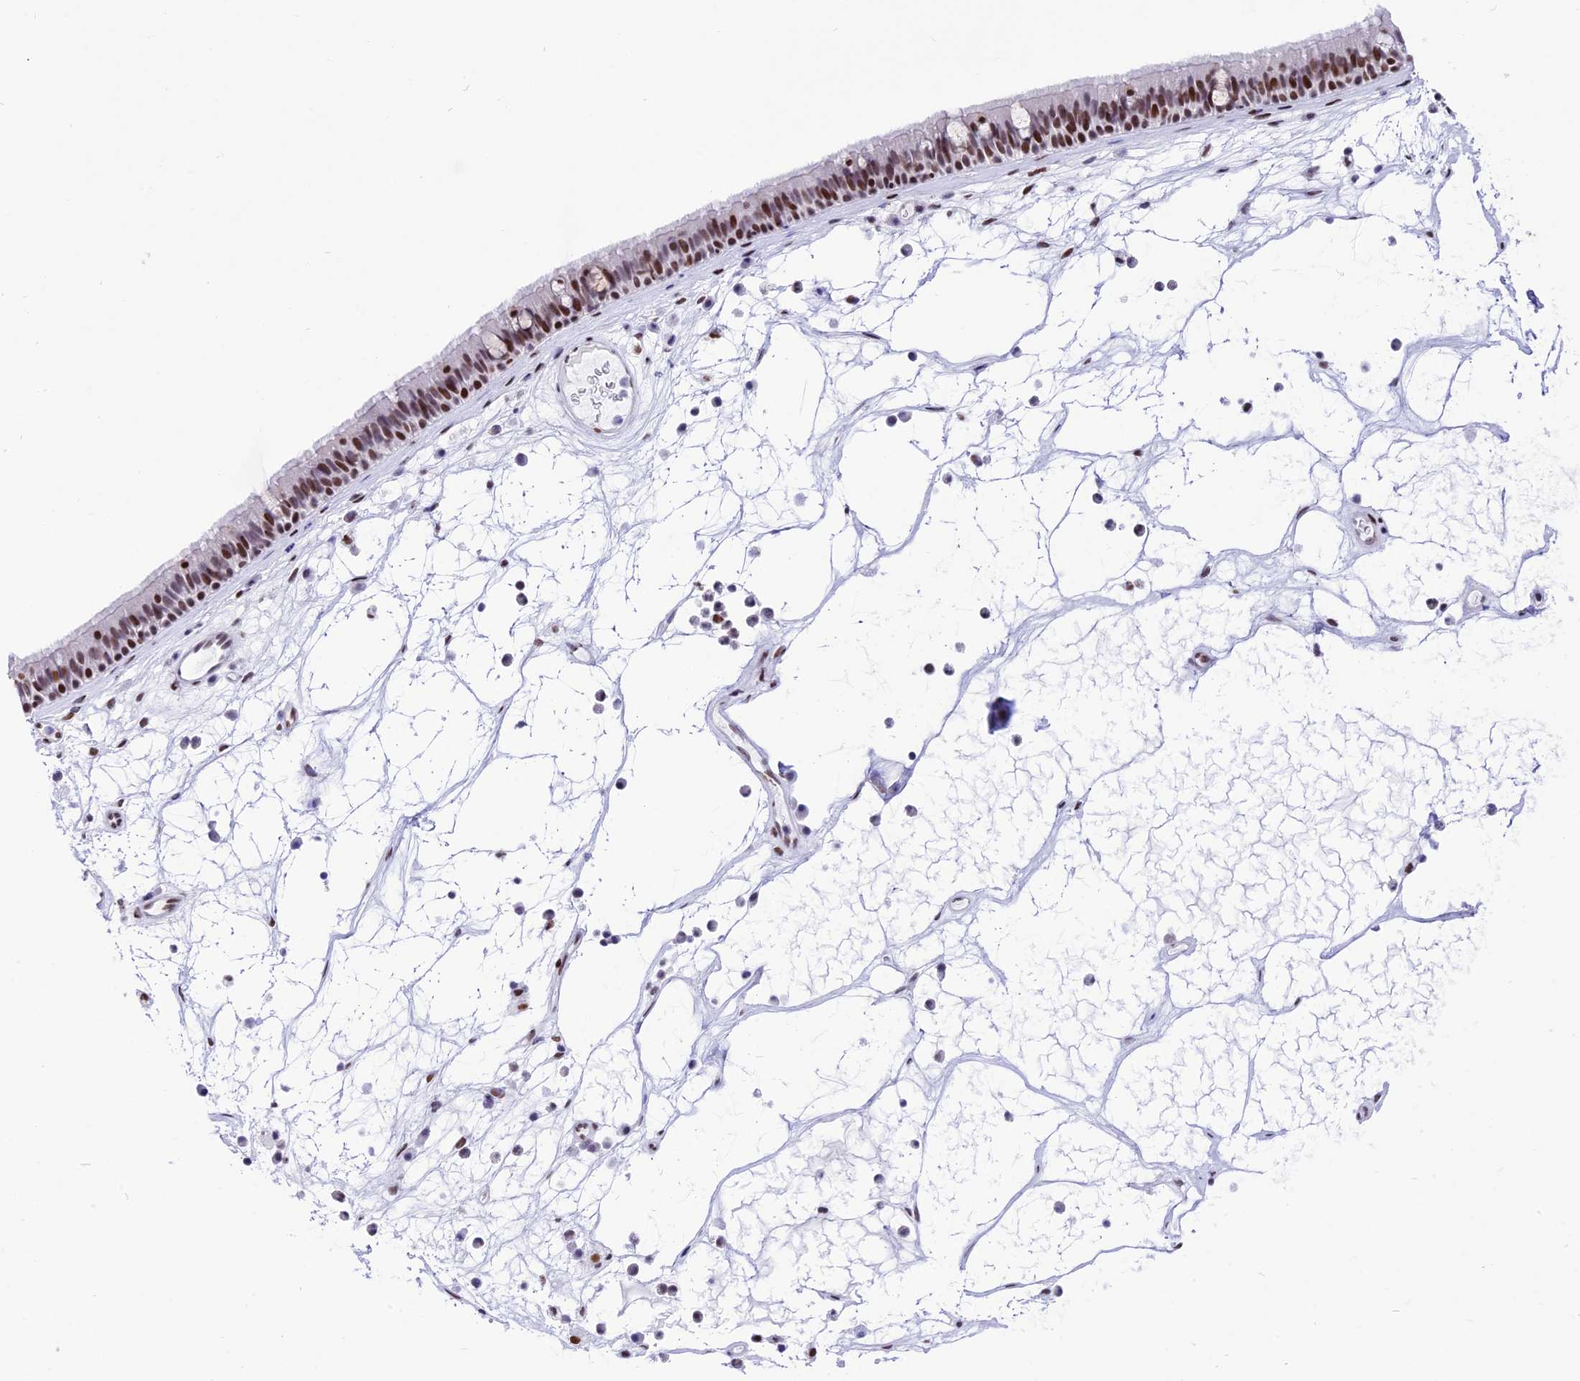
{"staining": {"intensity": "strong", "quantity": ">75%", "location": "nuclear"}, "tissue": "nasopharynx", "cell_type": "Respiratory epithelial cells", "image_type": "normal", "snomed": [{"axis": "morphology", "description": "Normal tissue, NOS"}, {"axis": "morphology", "description": "Inflammation, NOS"}, {"axis": "morphology", "description": "Malignant melanoma, Metastatic site"}, {"axis": "topography", "description": "Nasopharynx"}], "caption": "Benign nasopharynx shows strong nuclear positivity in about >75% of respiratory epithelial cells.", "gene": "RPS6KB1", "patient": {"sex": "male", "age": 70}}